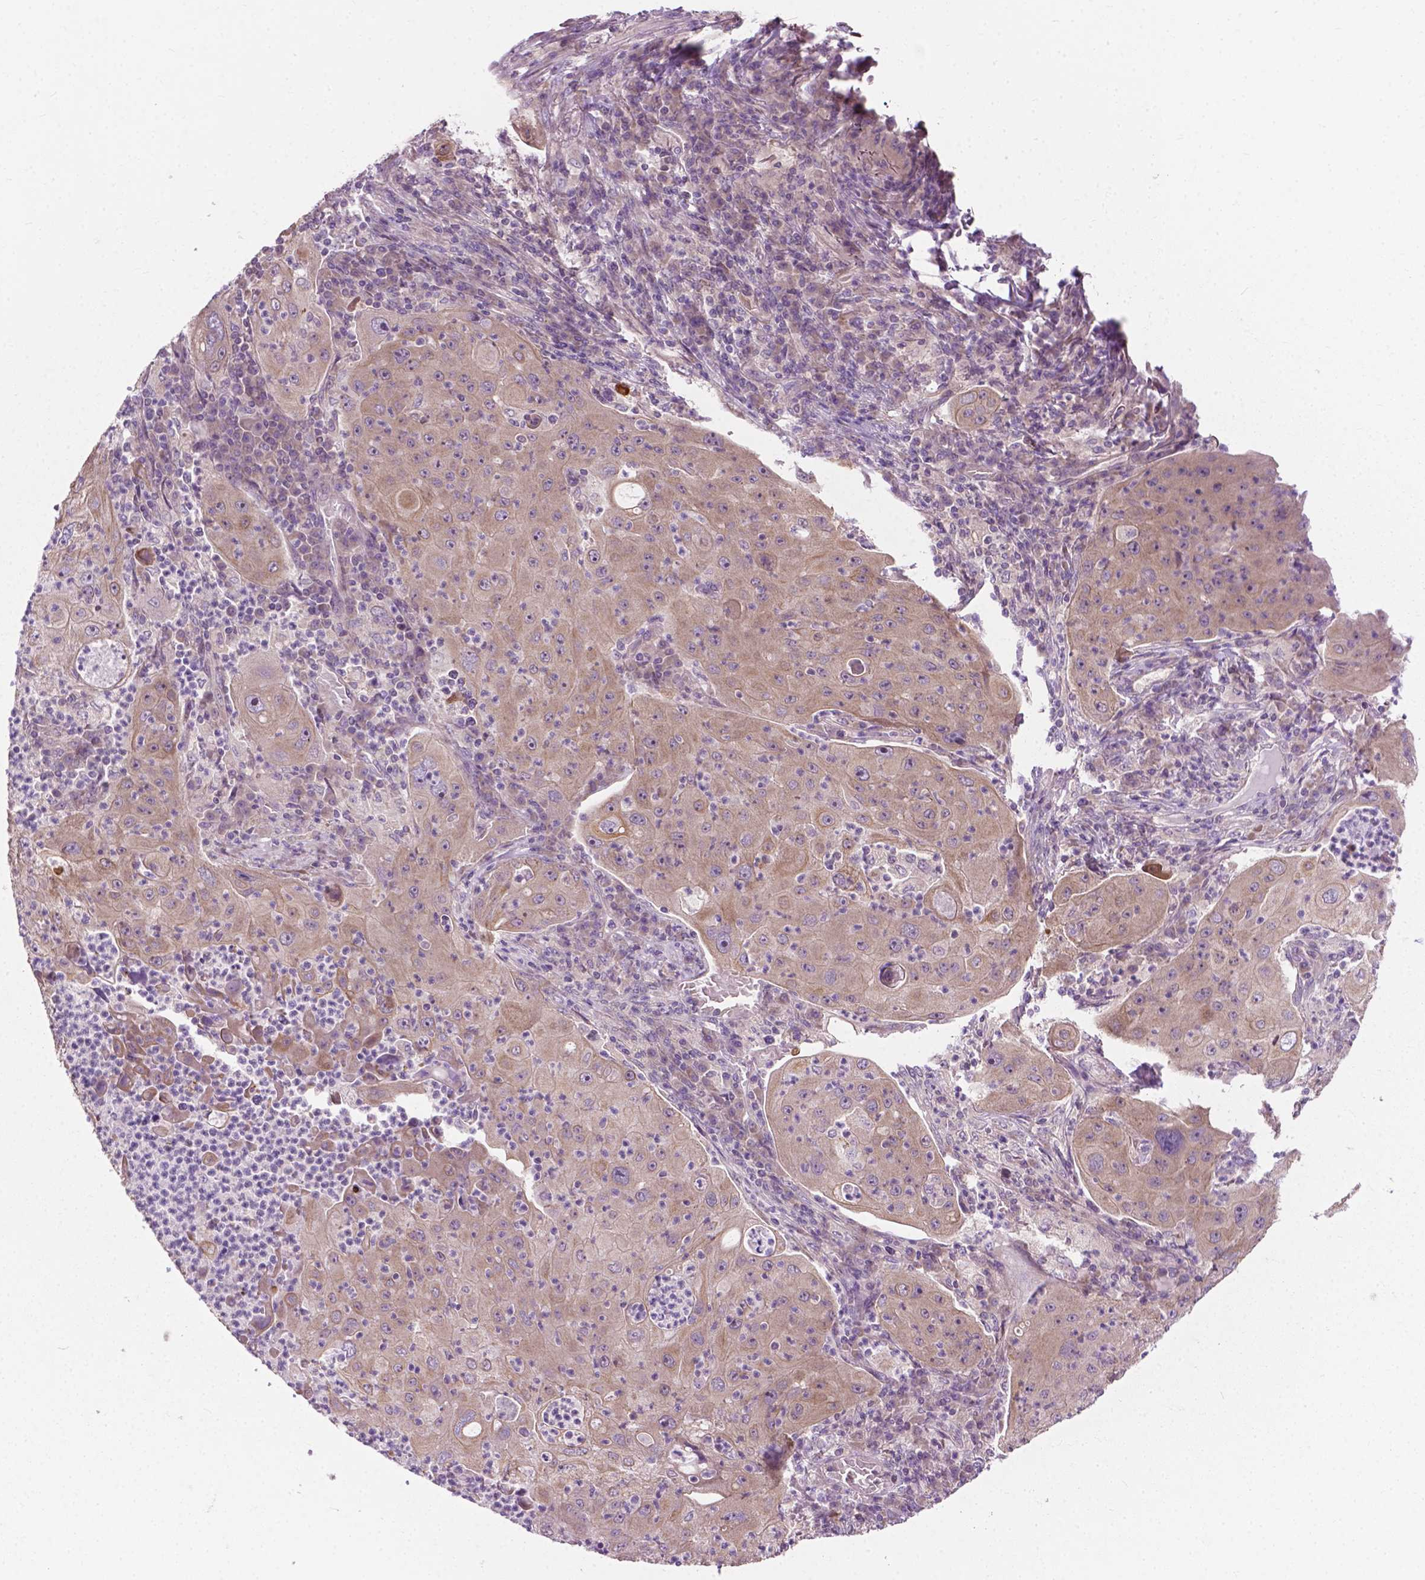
{"staining": {"intensity": "weak", "quantity": ">75%", "location": "cytoplasmic/membranous,nuclear"}, "tissue": "lung cancer", "cell_type": "Tumor cells", "image_type": "cancer", "snomed": [{"axis": "morphology", "description": "Squamous cell carcinoma, NOS"}, {"axis": "topography", "description": "Lung"}], "caption": "This is an image of immunohistochemistry staining of squamous cell carcinoma (lung), which shows weak positivity in the cytoplasmic/membranous and nuclear of tumor cells.", "gene": "MZT1", "patient": {"sex": "female", "age": 59}}